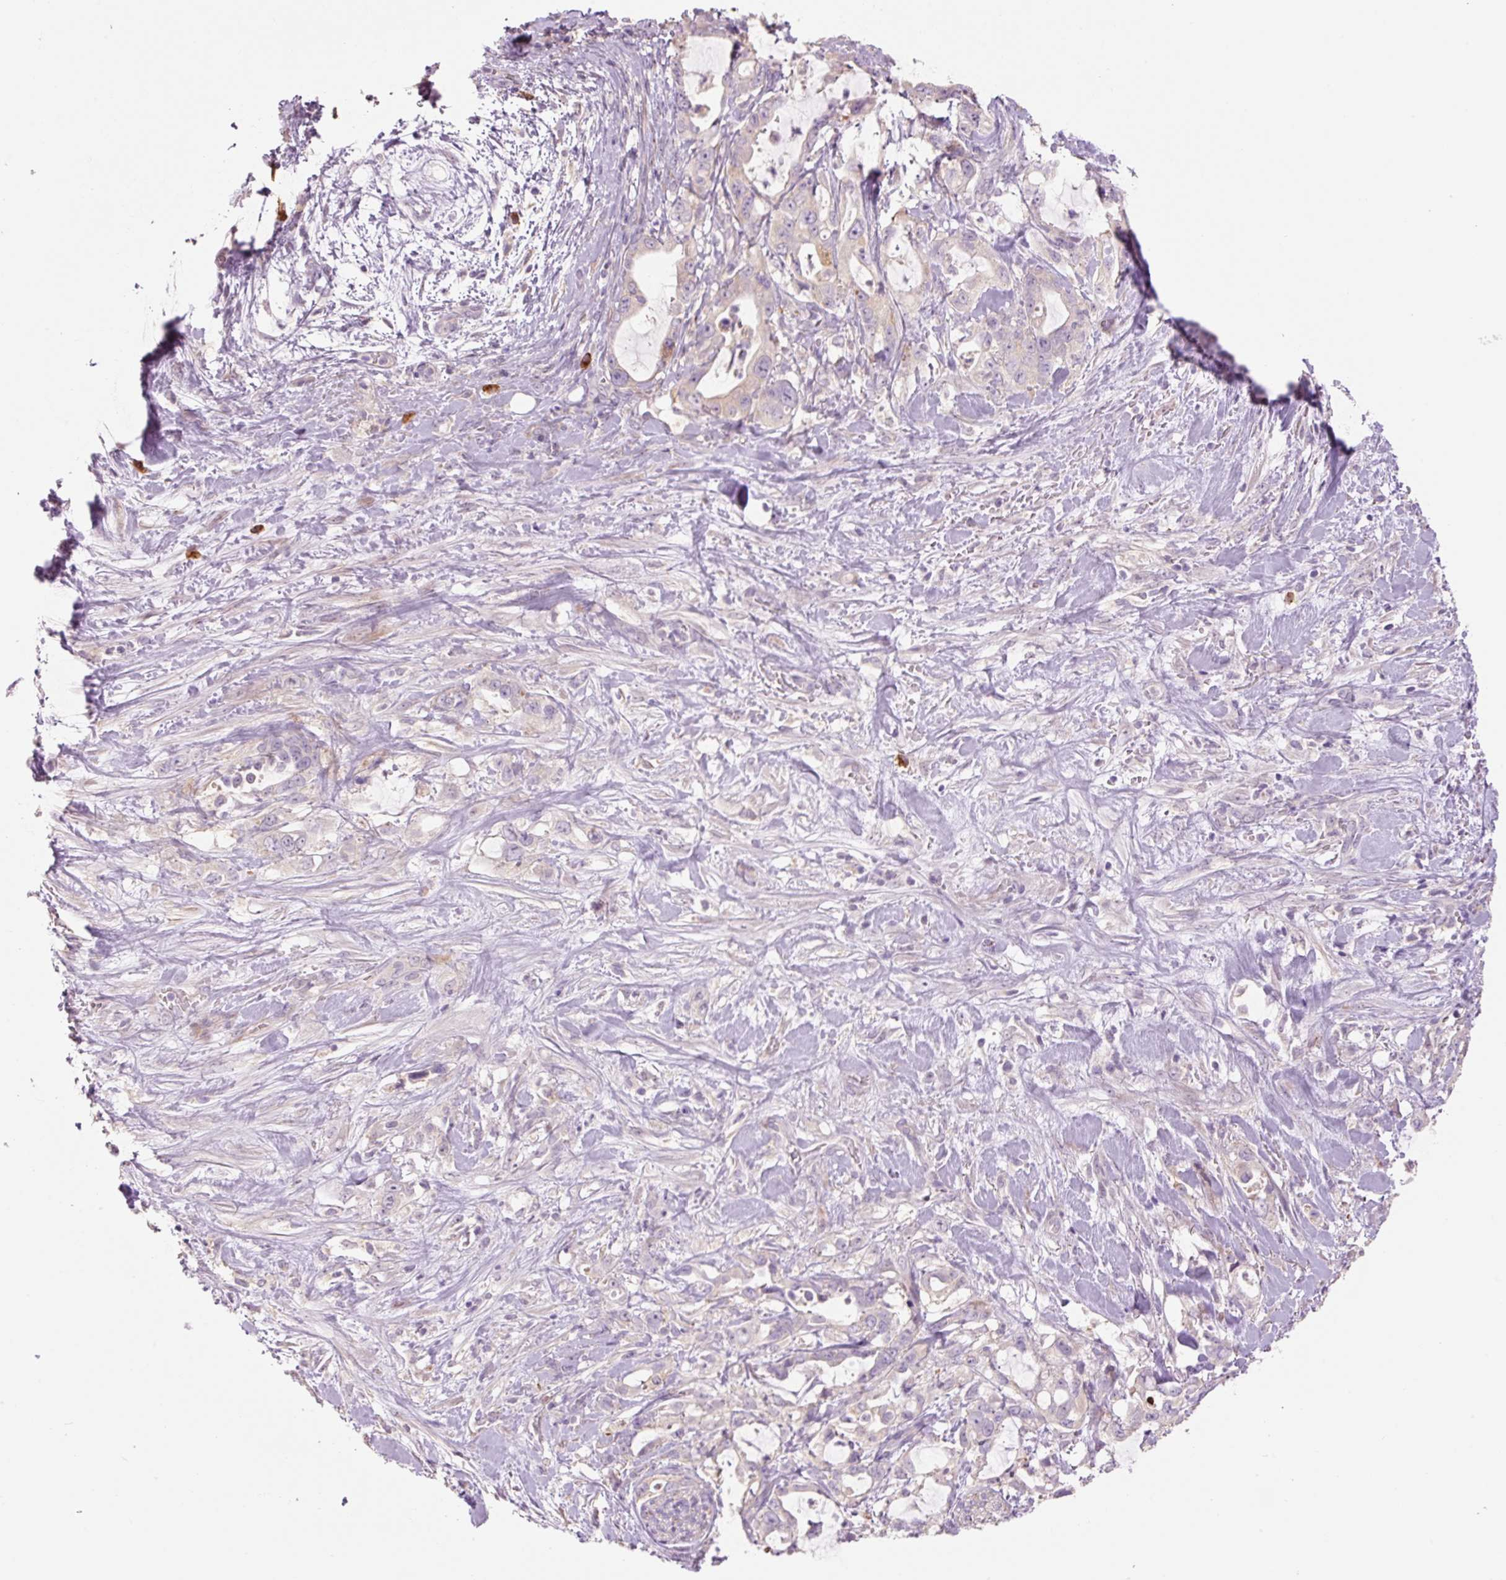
{"staining": {"intensity": "negative", "quantity": "none", "location": "none"}, "tissue": "pancreatic cancer", "cell_type": "Tumor cells", "image_type": "cancer", "snomed": [{"axis": "morphology", "description": "Adenocarcinoma, NOS"}, {"axis": "topography", "description": "Pancreas"}], "caption": "IHC of human pancreatic adenocarcinoma shows no expression in tumor cells.", "gene": "HAX1", "patient": {"sex": "female", "age": 61}}